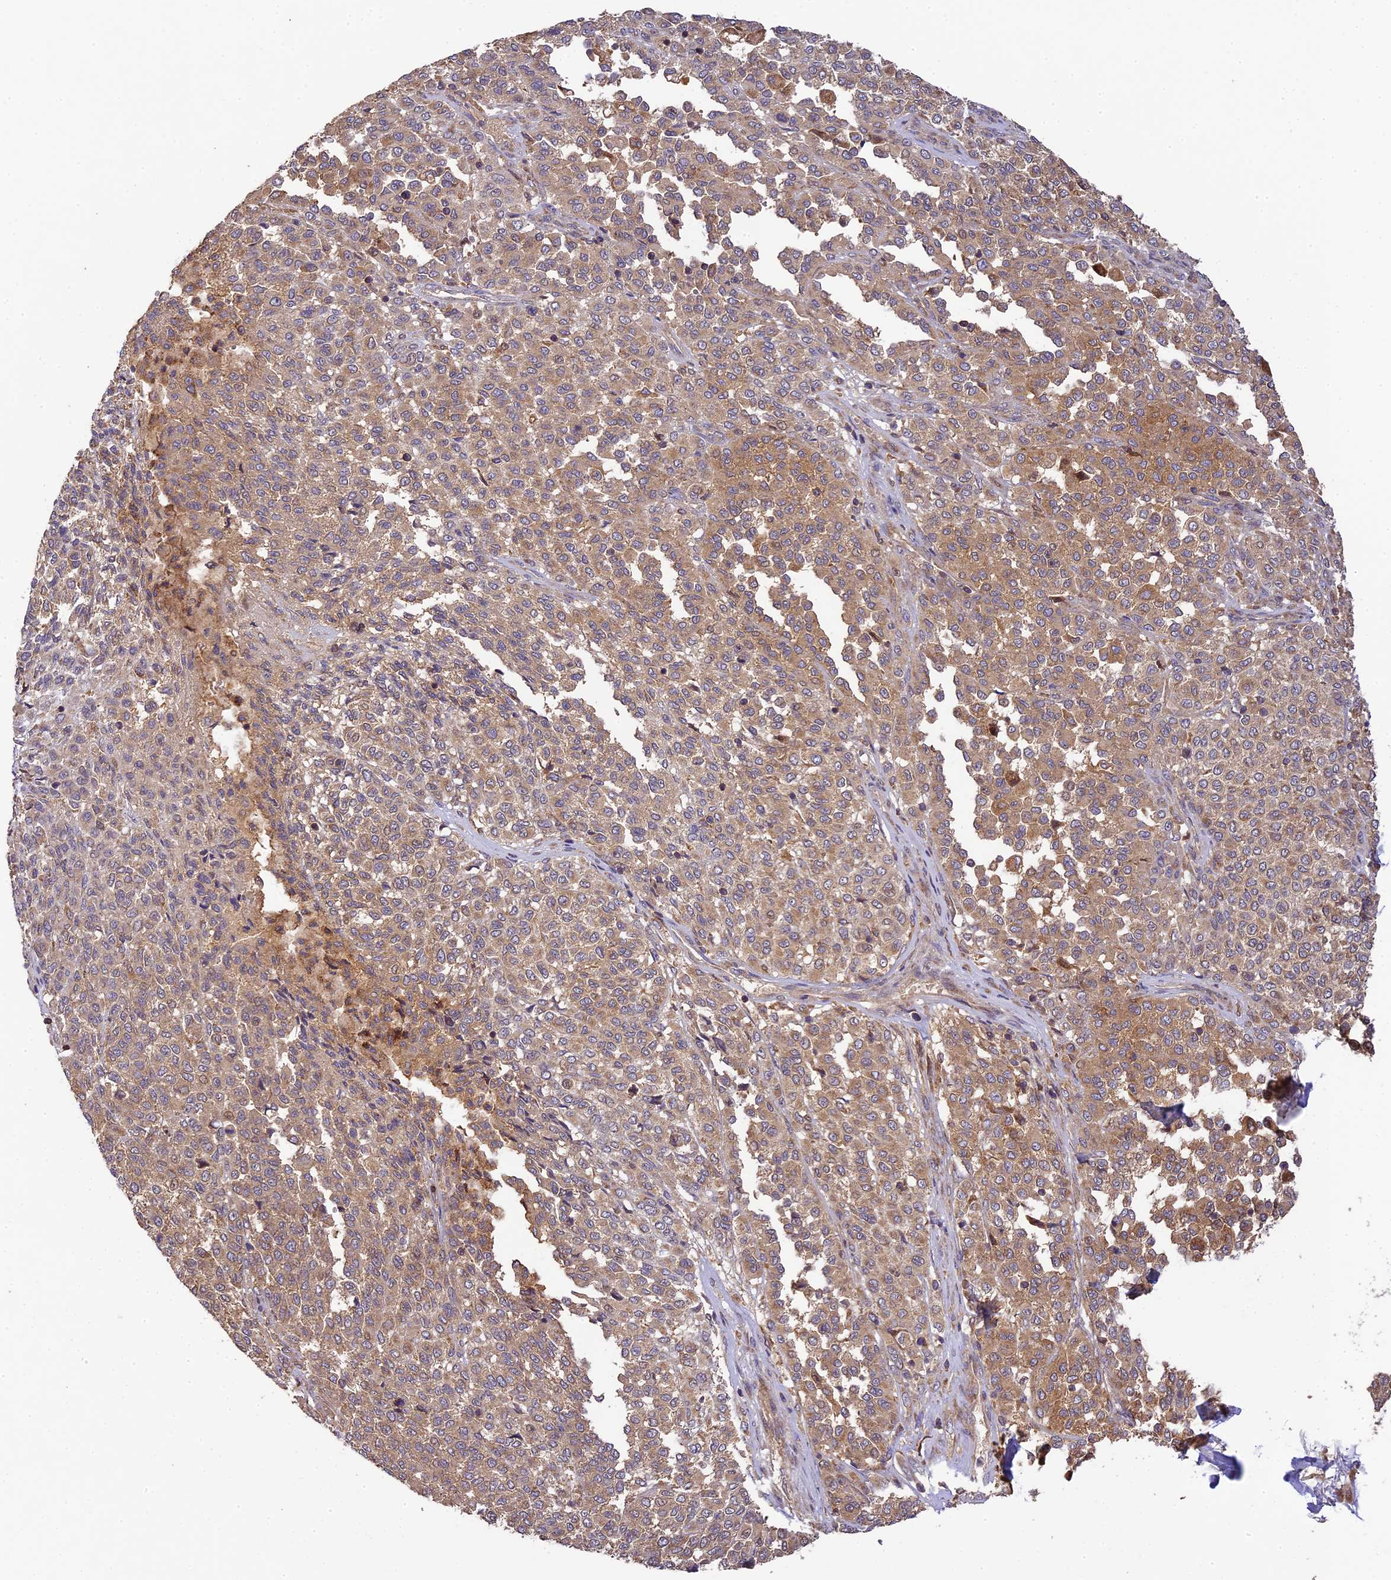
{"staining": {"intensity": "moderate", "quantity": "25%-75%", "location": "cytoplasmic/membranous"}, "tissue": "melanoma", "cell_type": "Tumor cells", "image_type": "cancer", "snomed": [{"axis": "morphology", "description": "Malignant melanoma, Metastatic site"}, {"axis": "topography", "description": "Pancreas"}], "caption": "Melanoma was stained to show a protein in brown. There is medium levels of moderate cytoplasmic/membranous staining in approximately 25%-75% of tumor cells.", "gene": "WDR88", "patient": {"sex": "female", "age": 30}}